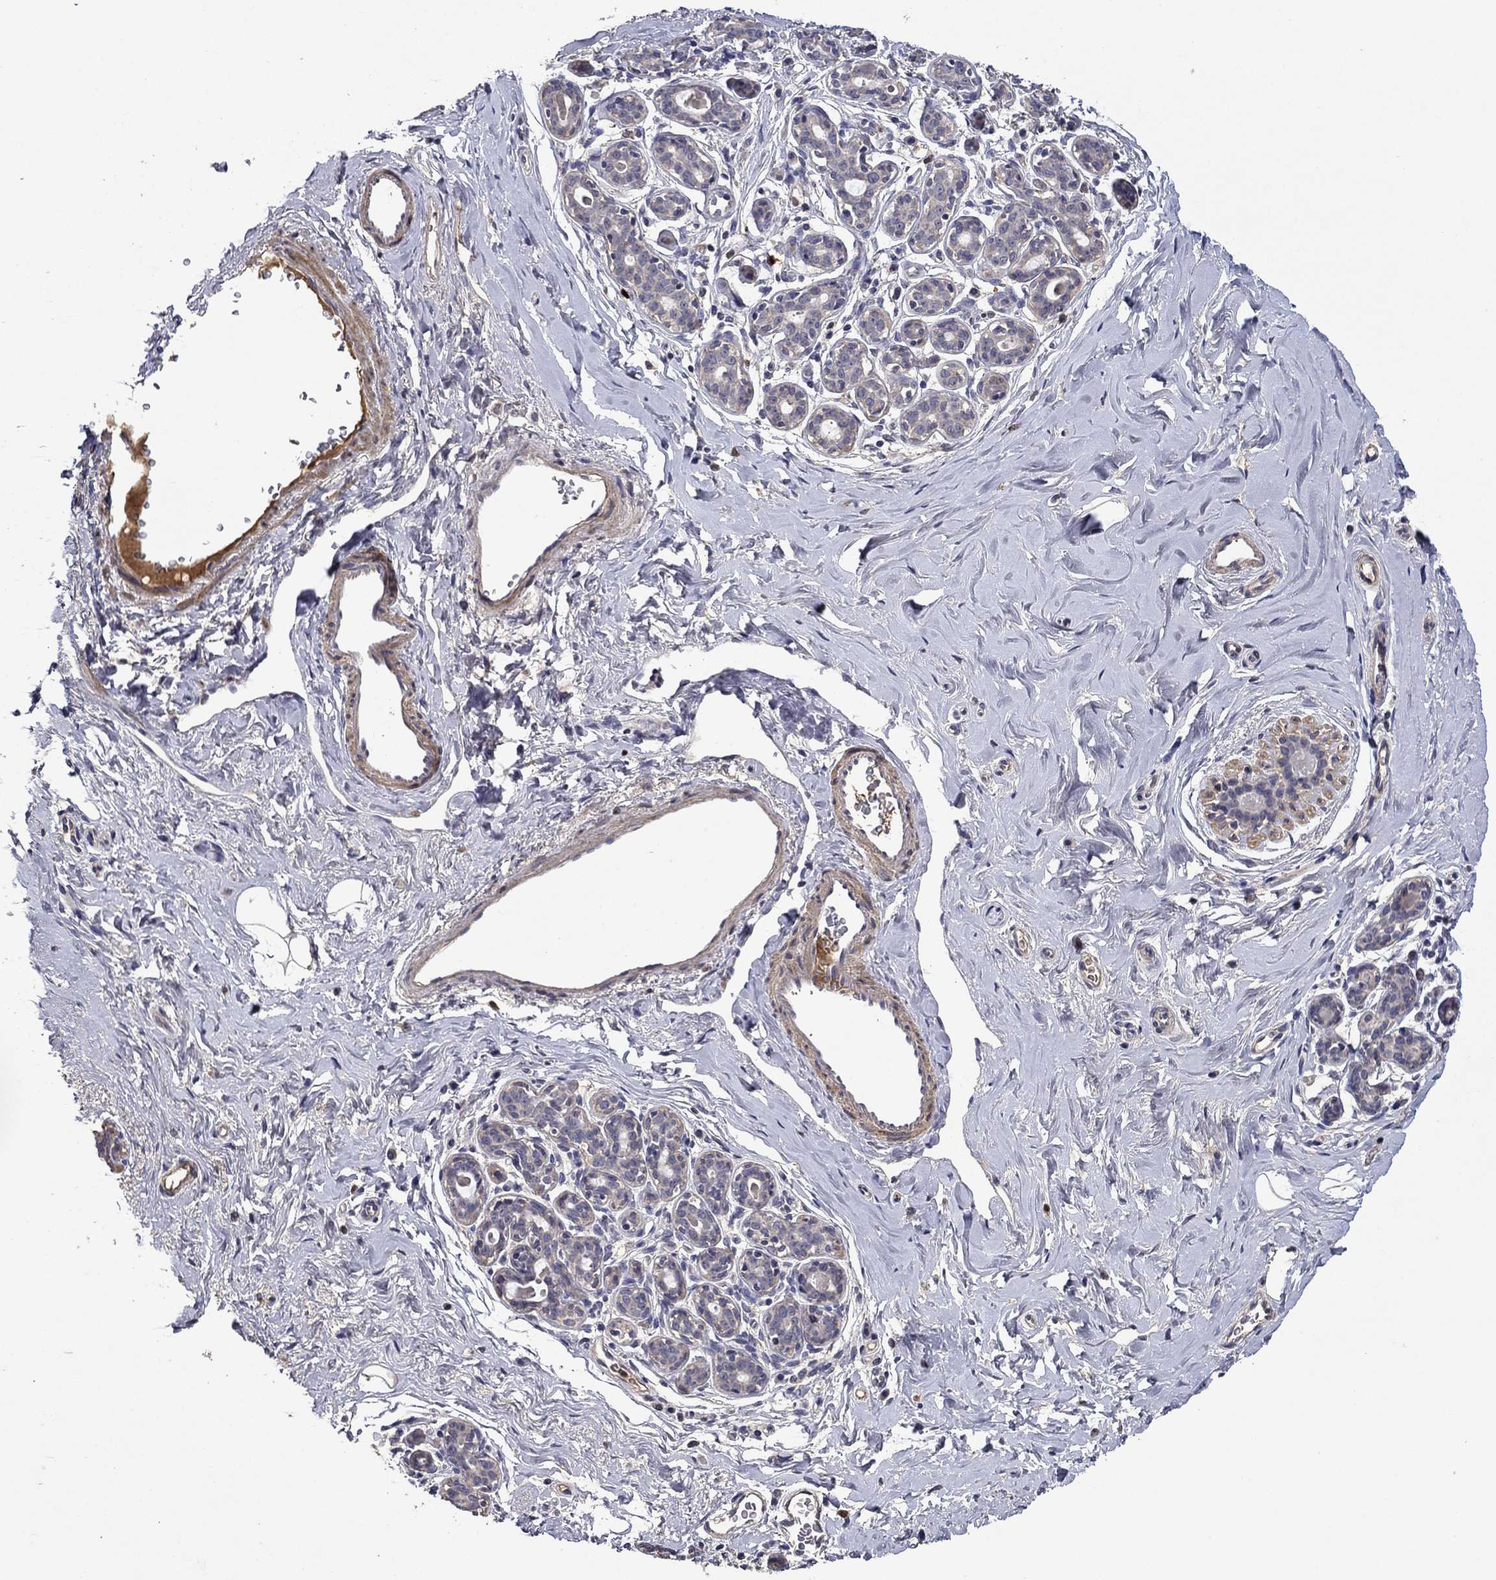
{"staining": {"intensity": "negative", "quantity": "none", "location": "none"}, "tissue": "breast", "cell_type": "Glandular cells", "image_type": "normal", "snomed": [{"axis": "morphology", "description": "Normal tissue, NOS"}, {"axis": "topography", "description": "Skin"}, {"axis": "topography", "description": "Breast"}], "caption": "Immunohistochemistry of normal breast shows no staining in glandular cells.", "gene": "SATB1", "patient": {"sex": "female", "age": 43}}